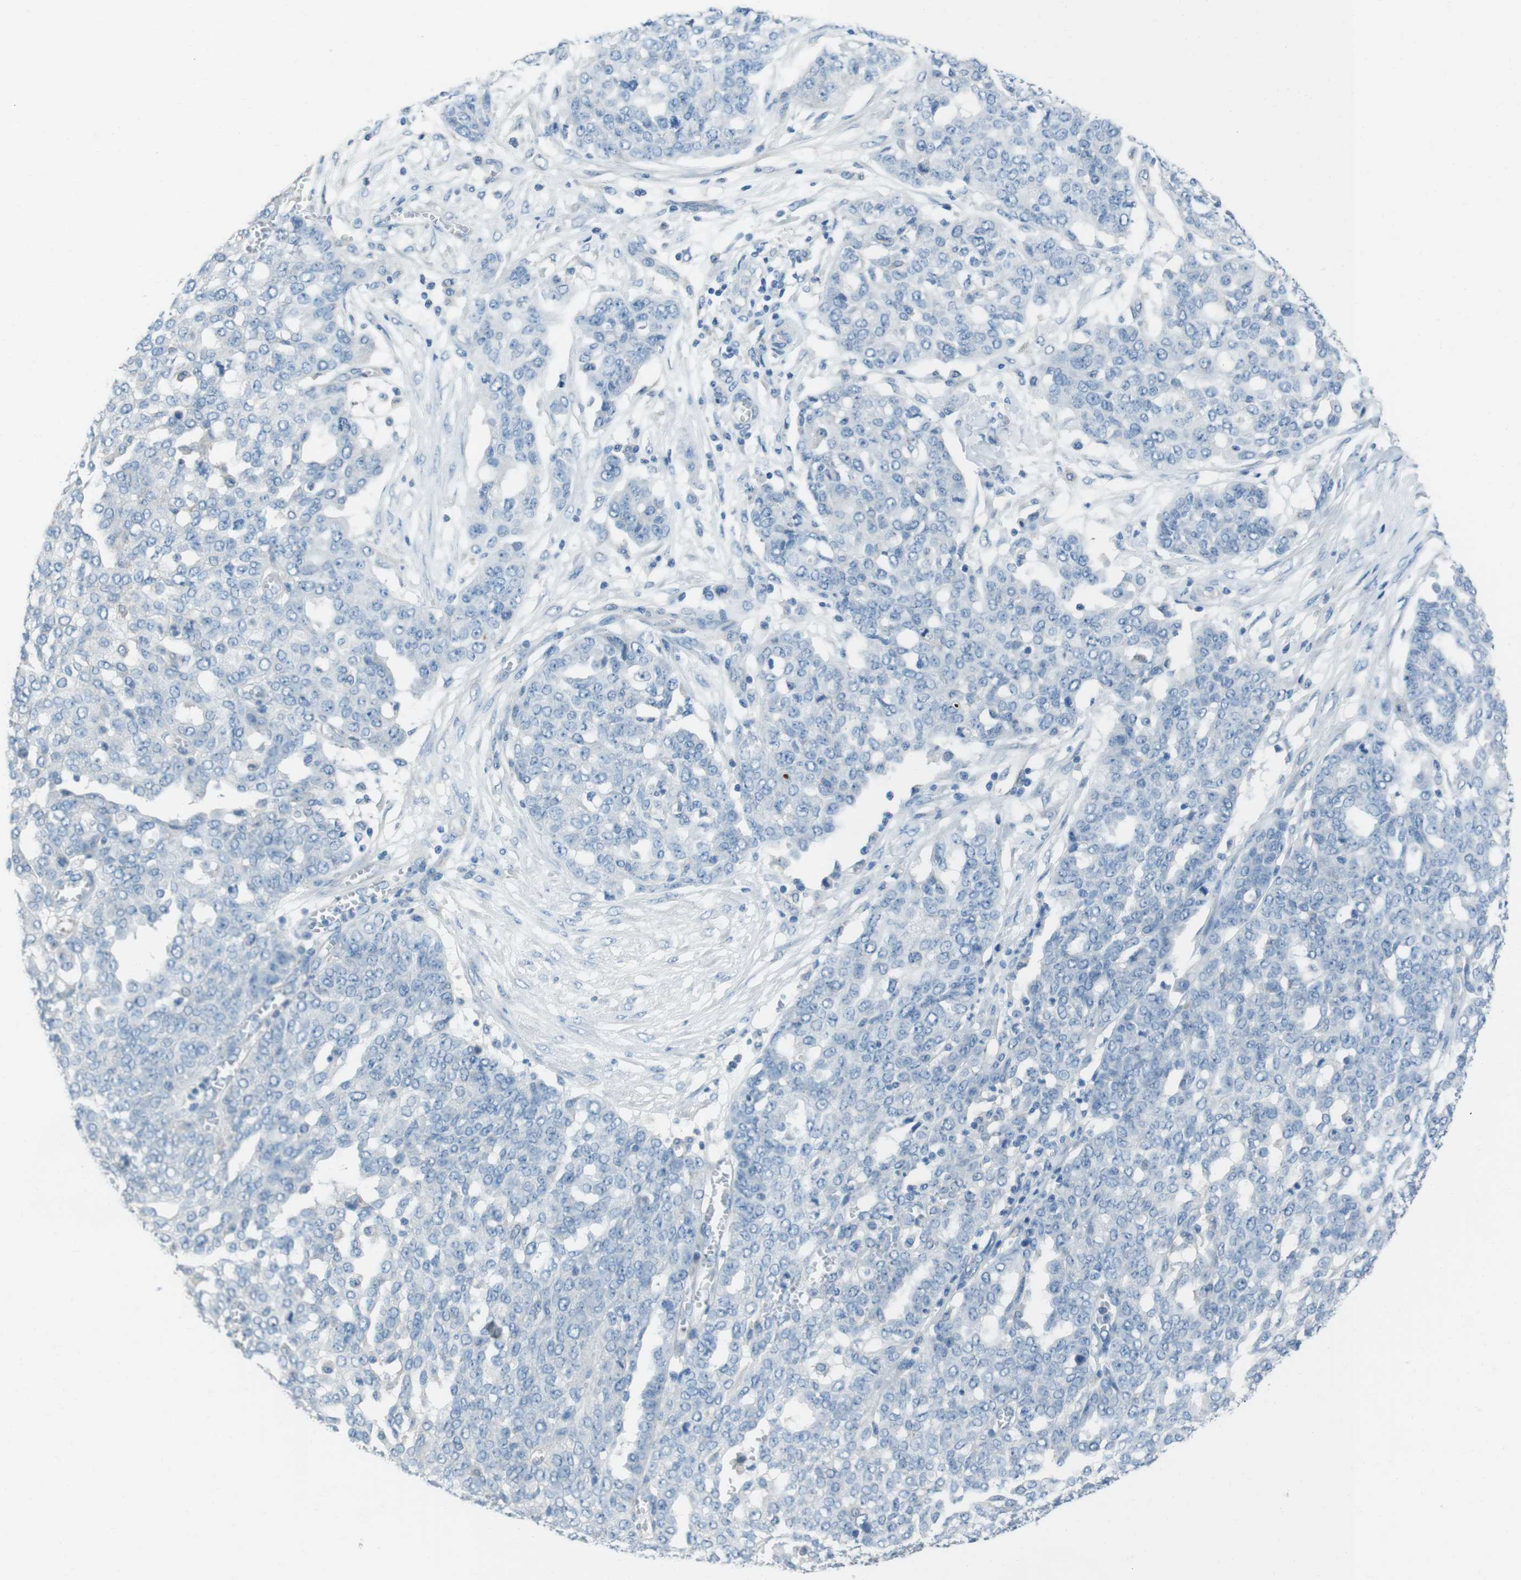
{"staining": {"intensity": "negative", "quantity": "none", "location": "none"}, "tissue": "ovarian cancer", "cell_type": "Tumor cells", "image_type": "cancer", "snomed": [{"axis": "morphology", "description": "Cystadenocarcinoma, serous, NOS"}, {"axis": "topography", "description": "Soft tissue"}, {"axis": "topography", "description": "Ovary"}], "caption": "This is an immunohistochemistry image of human serous cystadenocarcinoma (ovarian). There is no expression in tumor cells.", "gene": "CYP2C8", "patient": {"sex": "female", "age": 57}}